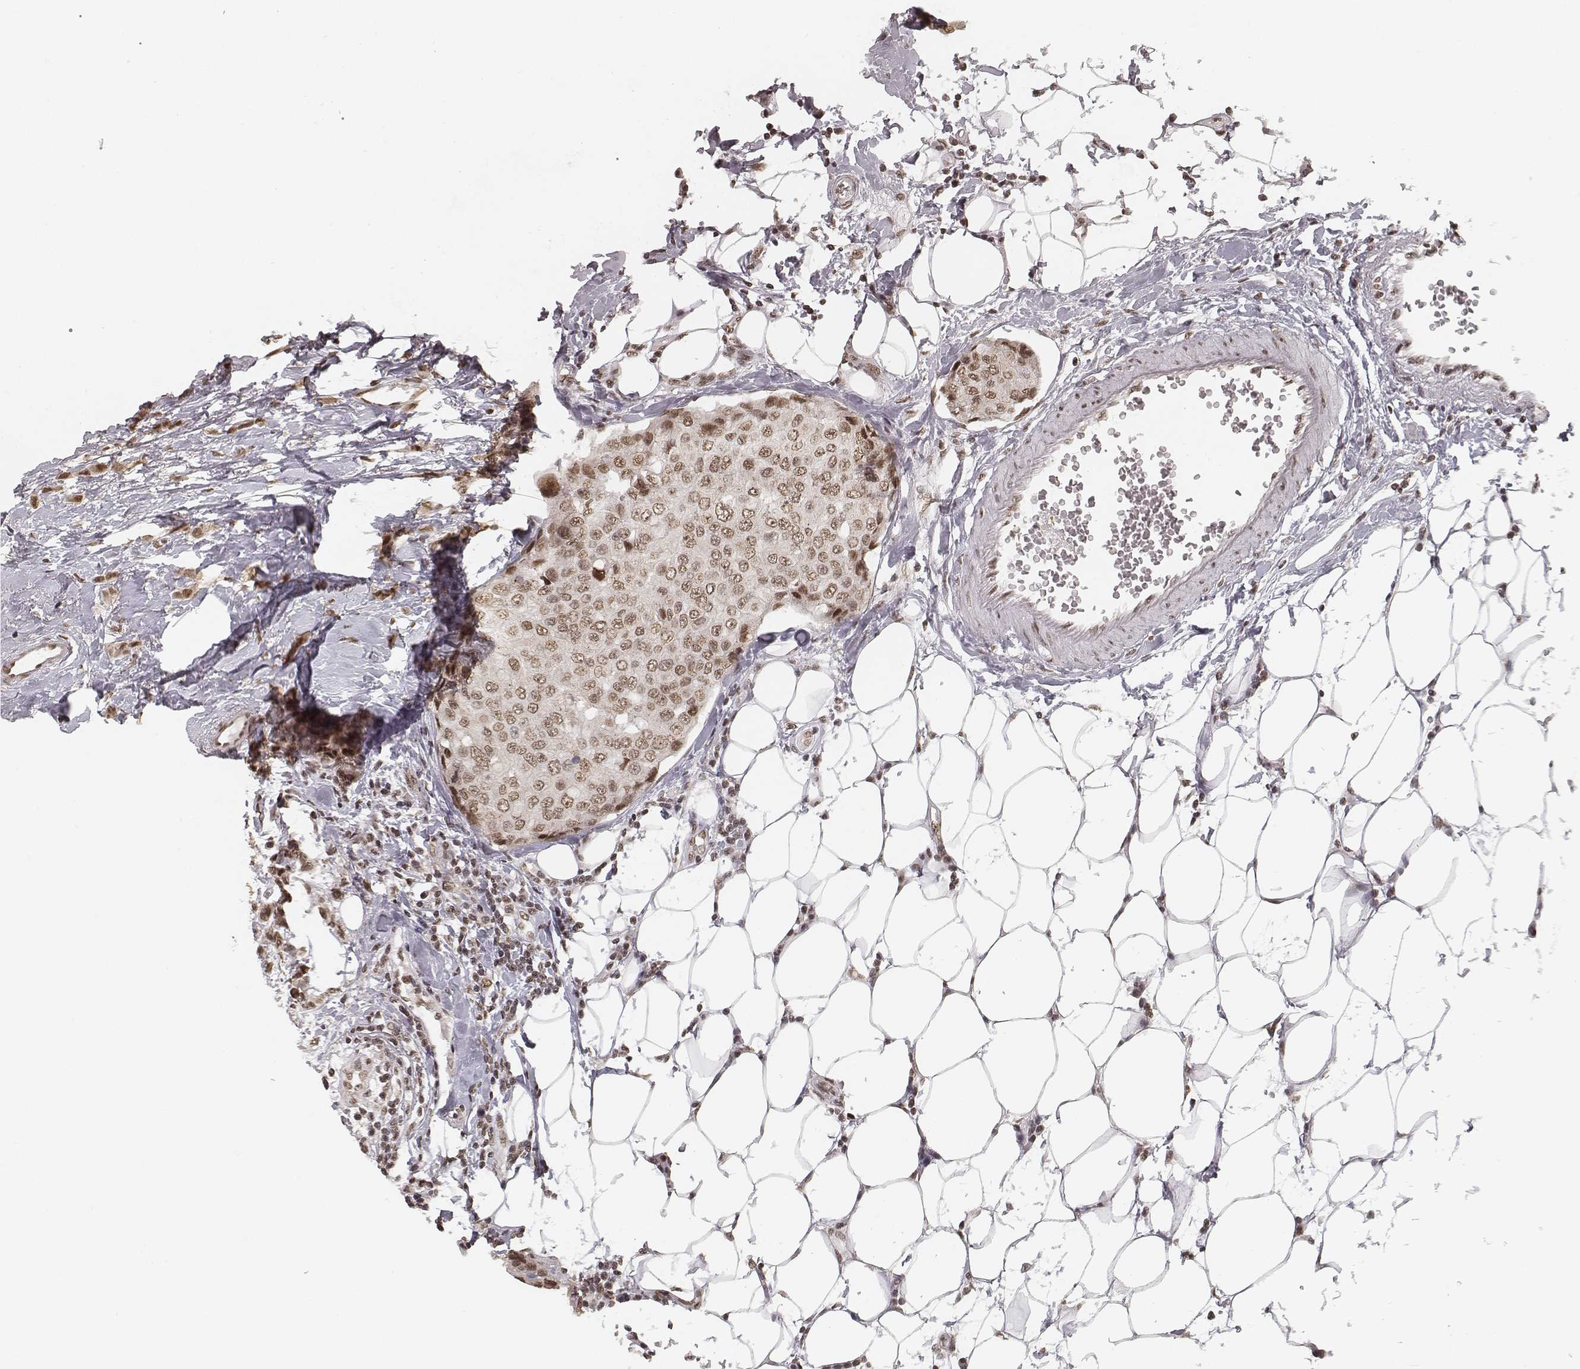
{"staining": {"intensity": "weak", "quantity": ">75%", "location": "nuclear"}, "tissue": "breast cancer", "cell_type": "Tumor cells", "image_type": "cancer", "snomed": [{"axis": "morphology", "description": "Duct carcinoma"}, {"axis": "topography", "description": "Breast"}], "caption": "Weak nuclear positivity is seen in about >75% of tumor cells in infiltrating ductal carcinoma (breast). (DAB = brown stain, brightfield microscopy at high magnification).", "gene": "HMGA2", "patient": {"sex": "female", "age": 27}}